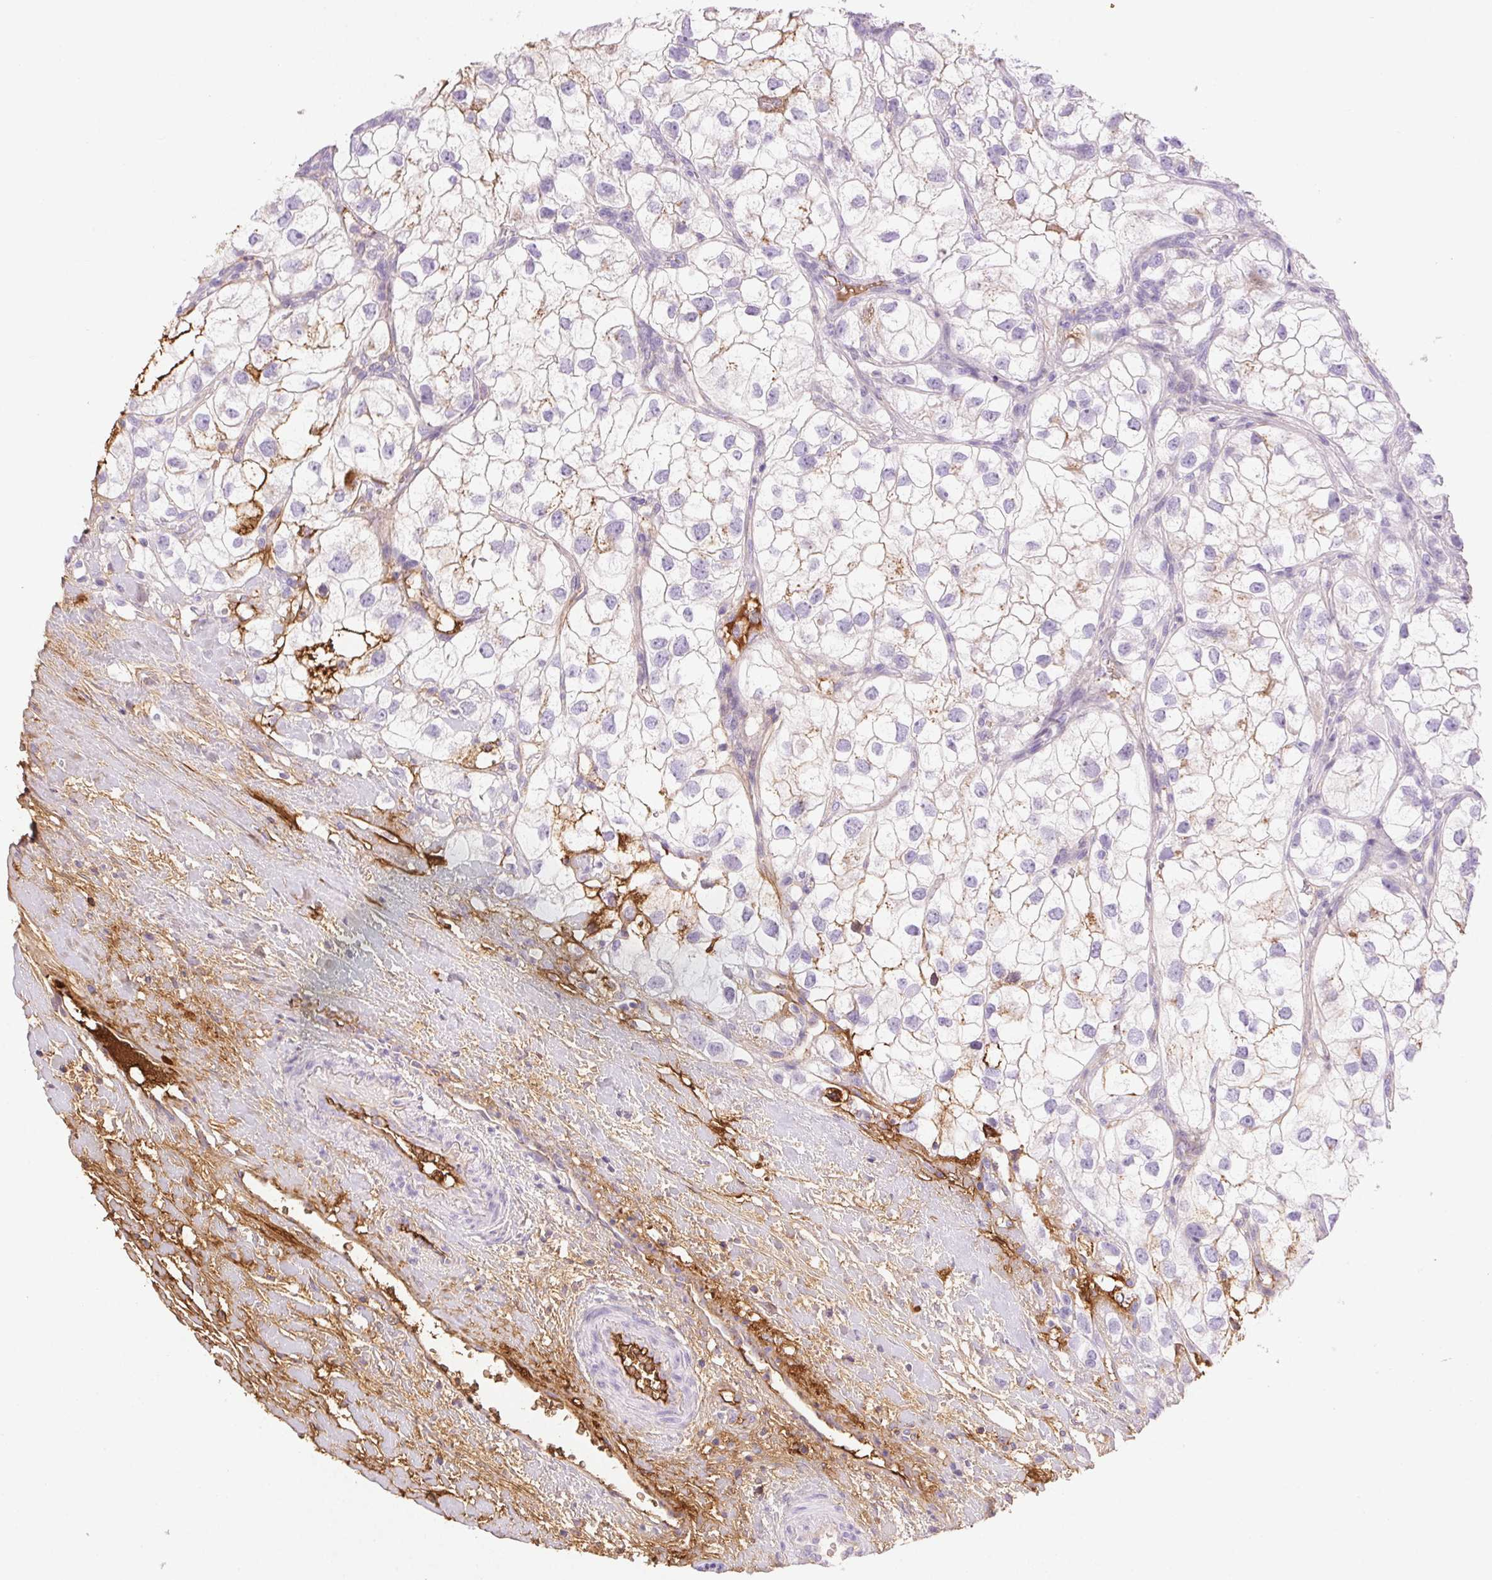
{"staining": {"intensity": "negative", "quantity": "none", "location": "none"}, "tissue": "renal cancer", "cell_type": "Tumor cells", "image_type": "cancer", "snomed": [{"axis": "morphology", "description": "Adenocarcinoma, NOS"}, {"axis": "topography", "description": "Kidney"}], "caption": "This is an immunohistochemistry (IHC) micrograph of human renal cancer. There is no positivity in tumor cells.", "gene": "FGA", "patient": {"sex": "male", "age": 59}}